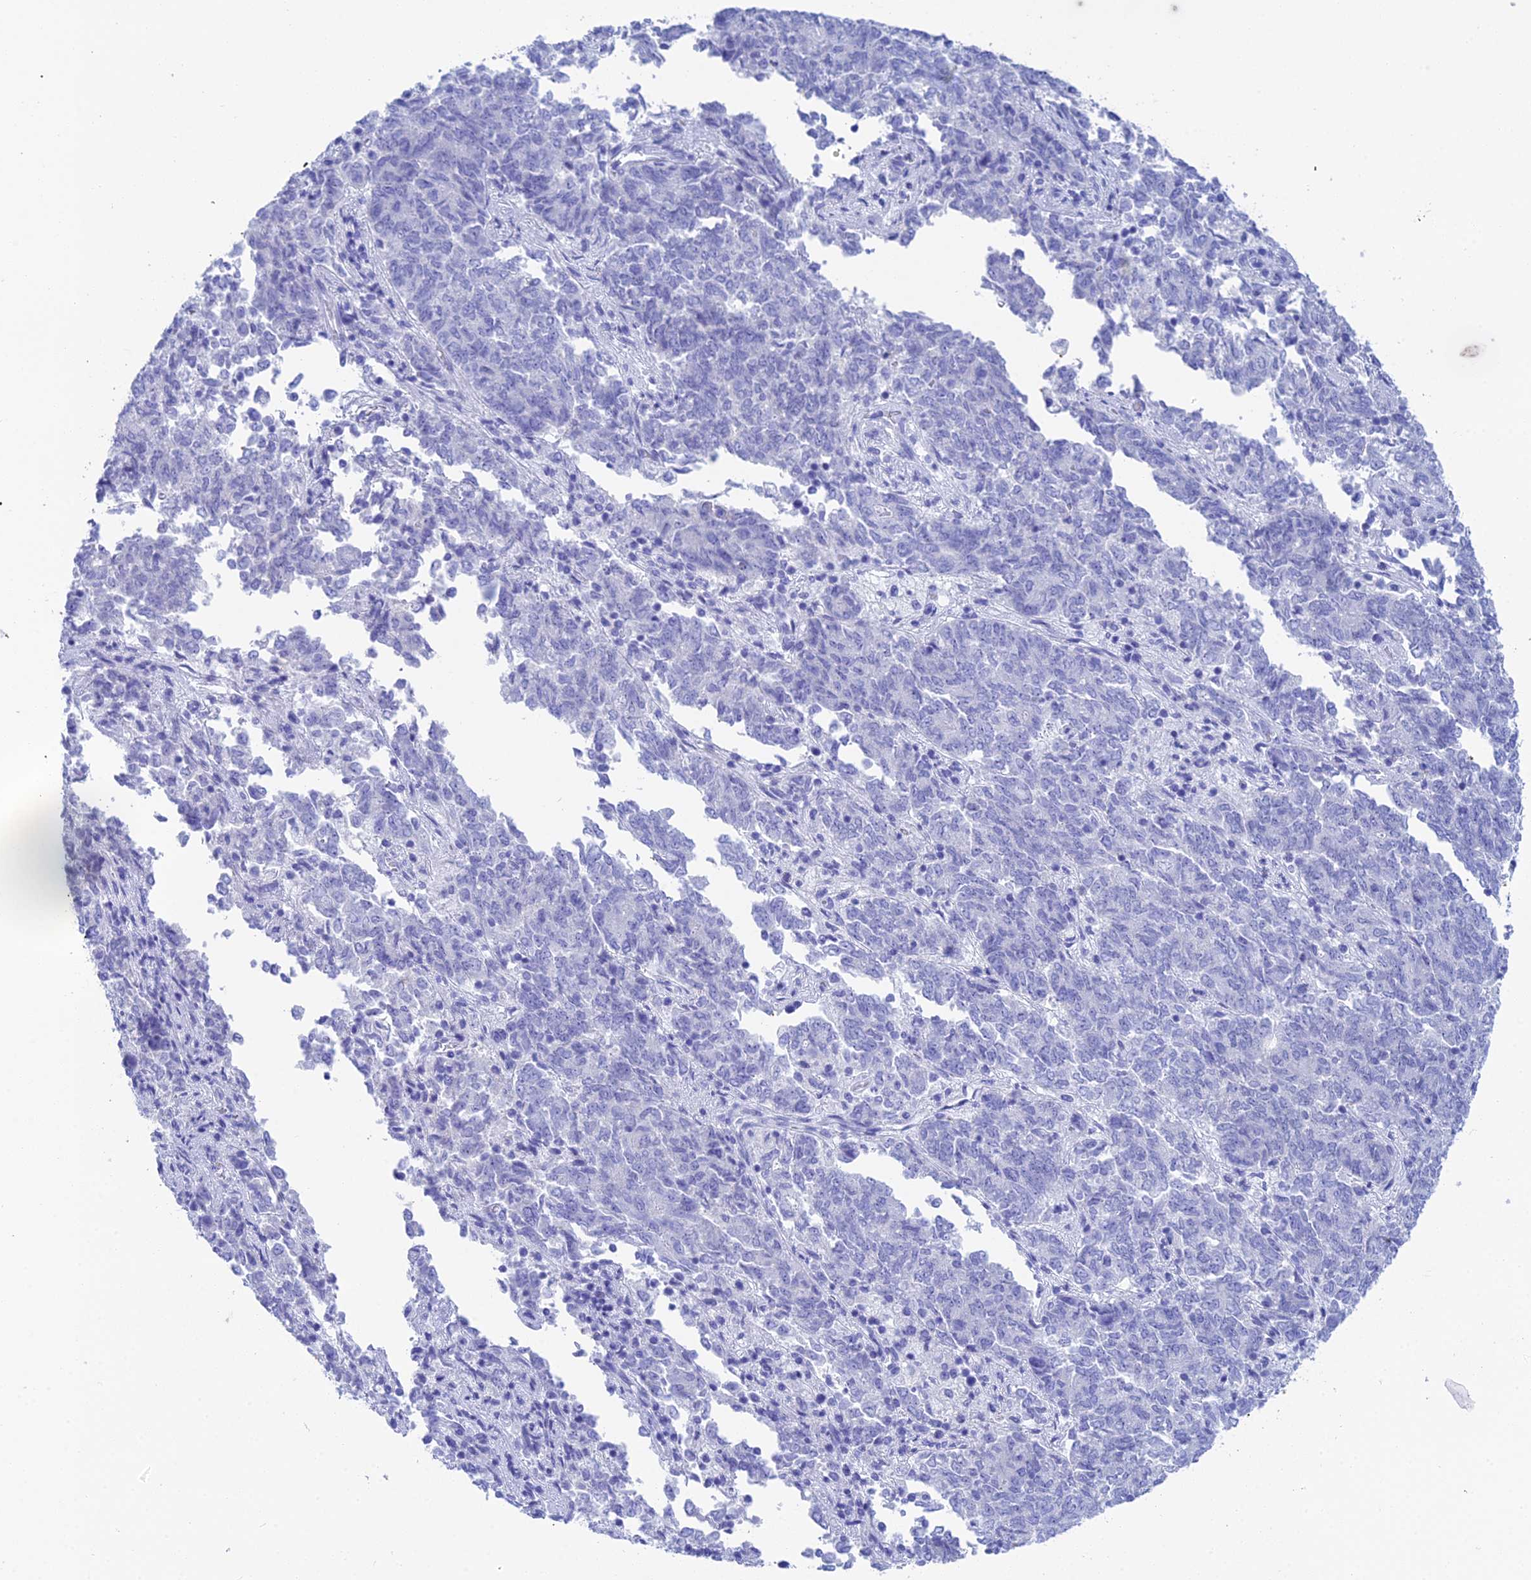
{"staining": {"intensity": "negative", "quantity": "none", "location": "none"}, "tissue": "endometrial cancer", "cell_type": "Tumor cells", "image_type": "cancer", "snomed": [{"axis": "morphology", "description": "Adenocarcinoma, NOS"}, {"axis": "topography", "description": "Endometrium"}], "caption": "Tumor cells show no significant protein expression in endometrial cancer. (DAB immunohistochemistry visualized using brightfield microscopy, high magnification).", "gene": "REG1A", "patient": {"sex": "female", "age": 80}}